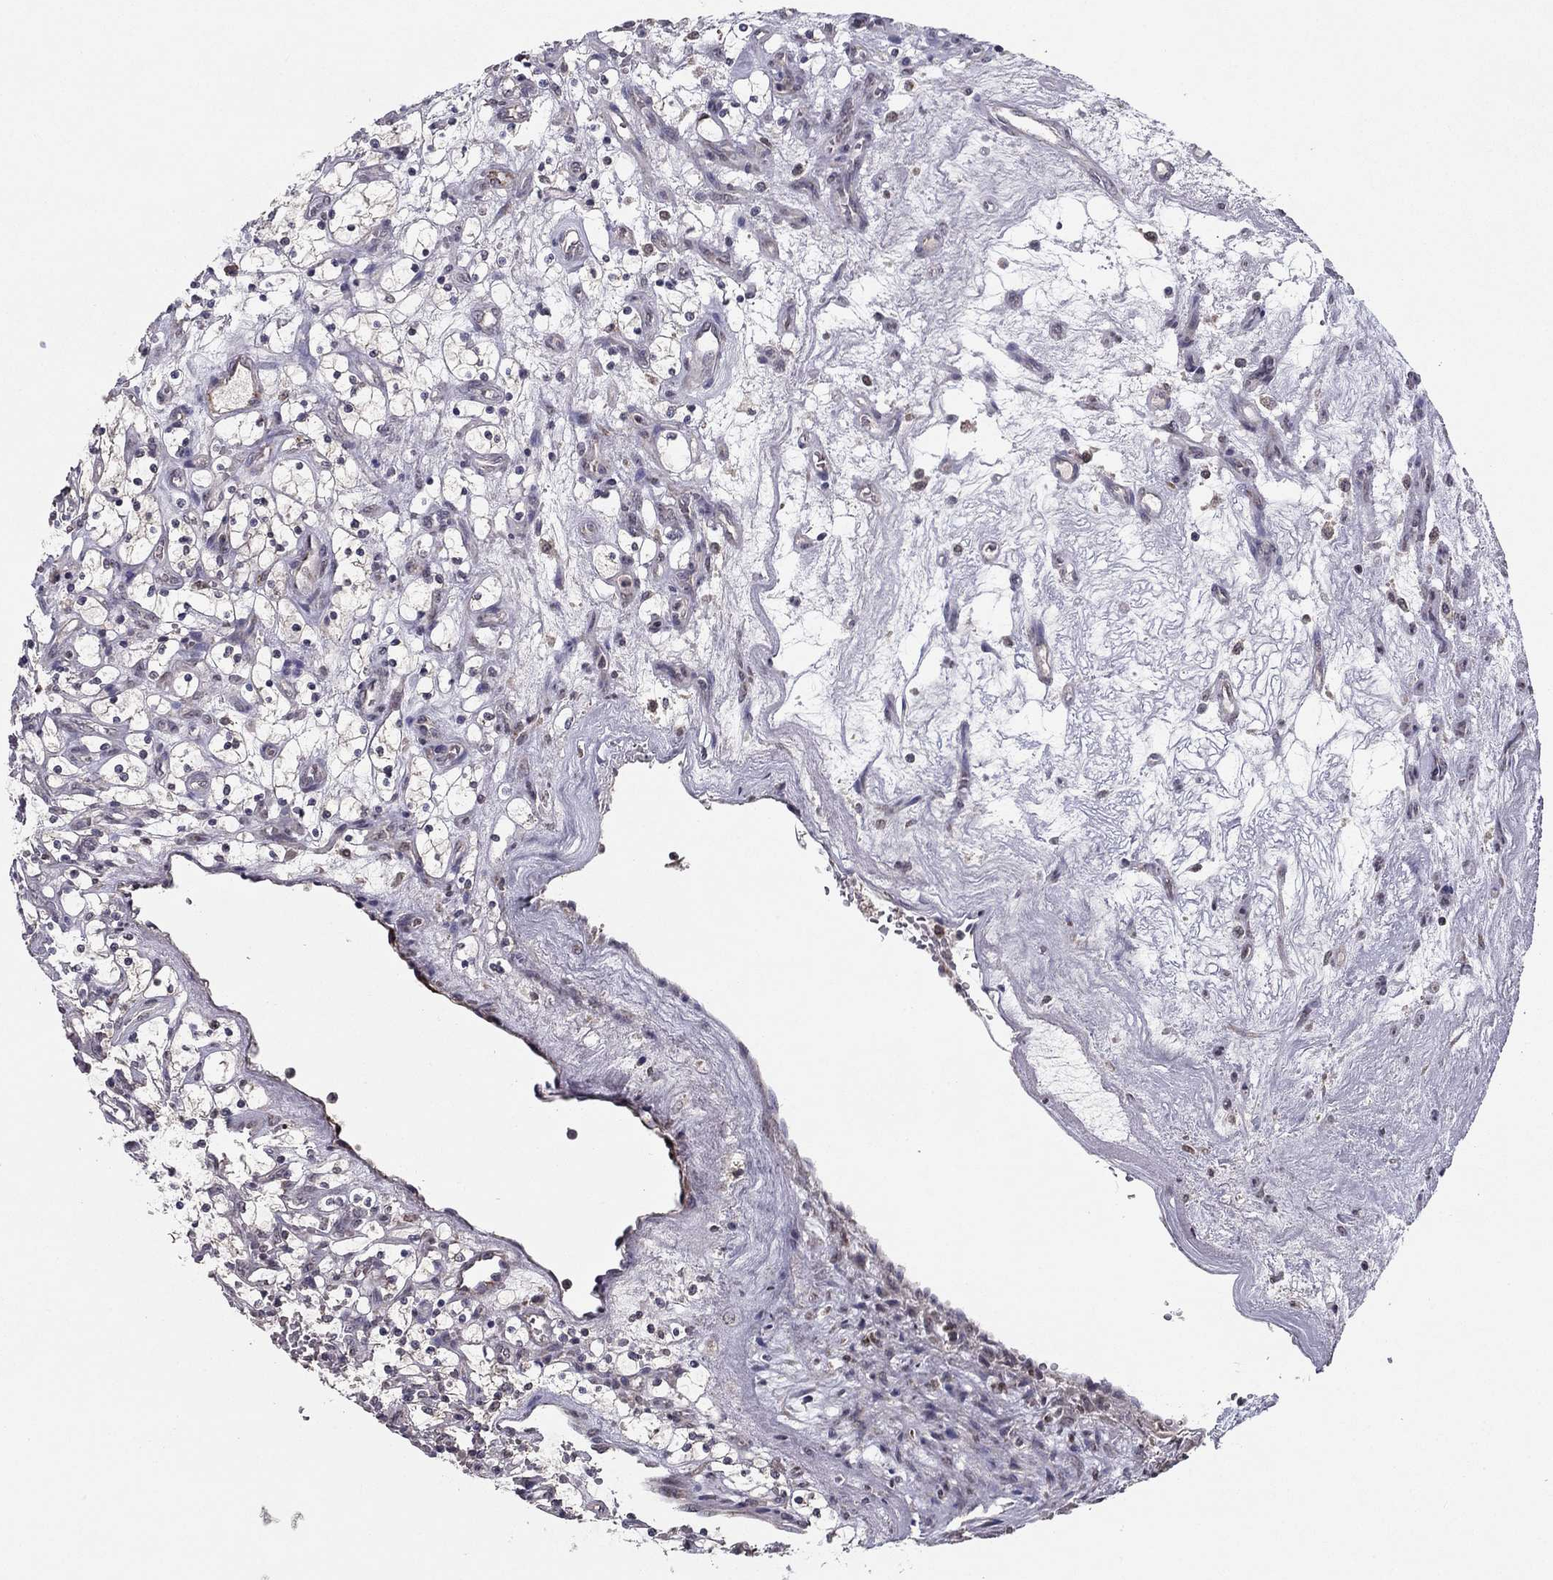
{"staining": {"intensity": "negative", "quantity": "none", "location": "none"}, "tissue": "renal cancer", "cell_type": "Tumor cells", "image_type": "cancer", "snomed": [{"axis": "morphology", "description": "Adenocarcinoma, NOS"}, {"axis": "topography", "description": "Kidney"}], "caption": "Renal cancer was stained to show a protein in brown. There is no significant staining in tumor cells.", "gene": "HCN1", "patient": {"sex": "female", "age": 69}}